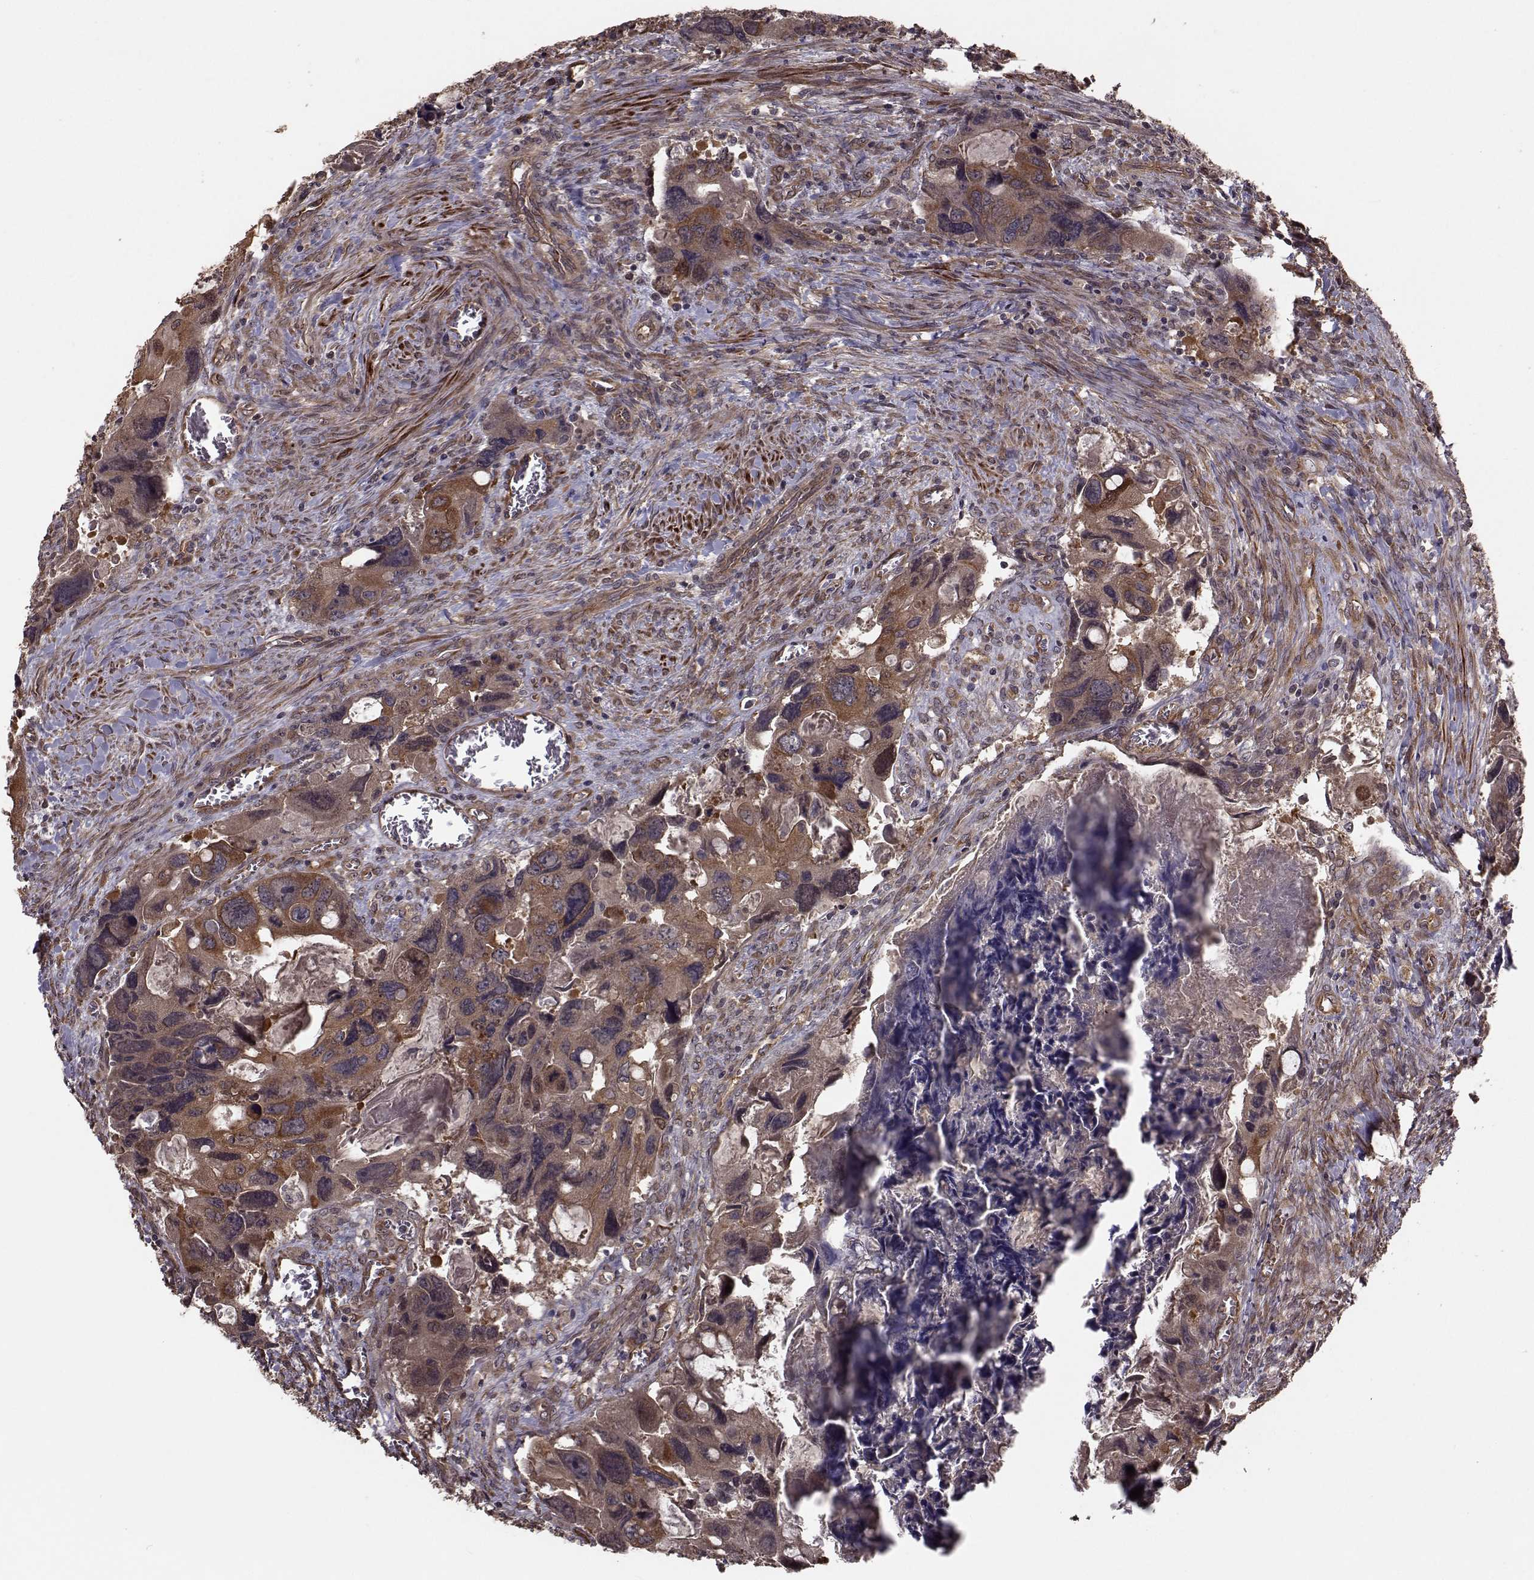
{"staining": {"intensity": "moderate", "quantity": ">75%", "location": "cytoplasmic/membranous"}, "tissue": "colorectal cancer", "cell_type": "Tumor cells", "image_type": "cancer", "snomed": [{"axis": "morphology", "description": "Adenocarcinoma, NOS"}, {"axis": "topography", "description": "Rectum"}], "caption": "Colorectal cancer stained for a protein (brown) demonstrates moderate cytoplasmic/membranous positive staining in approximately >75% of tumor cells.", "gene": "TRIP10", "patient": {"sex": "male", "age": 62}}